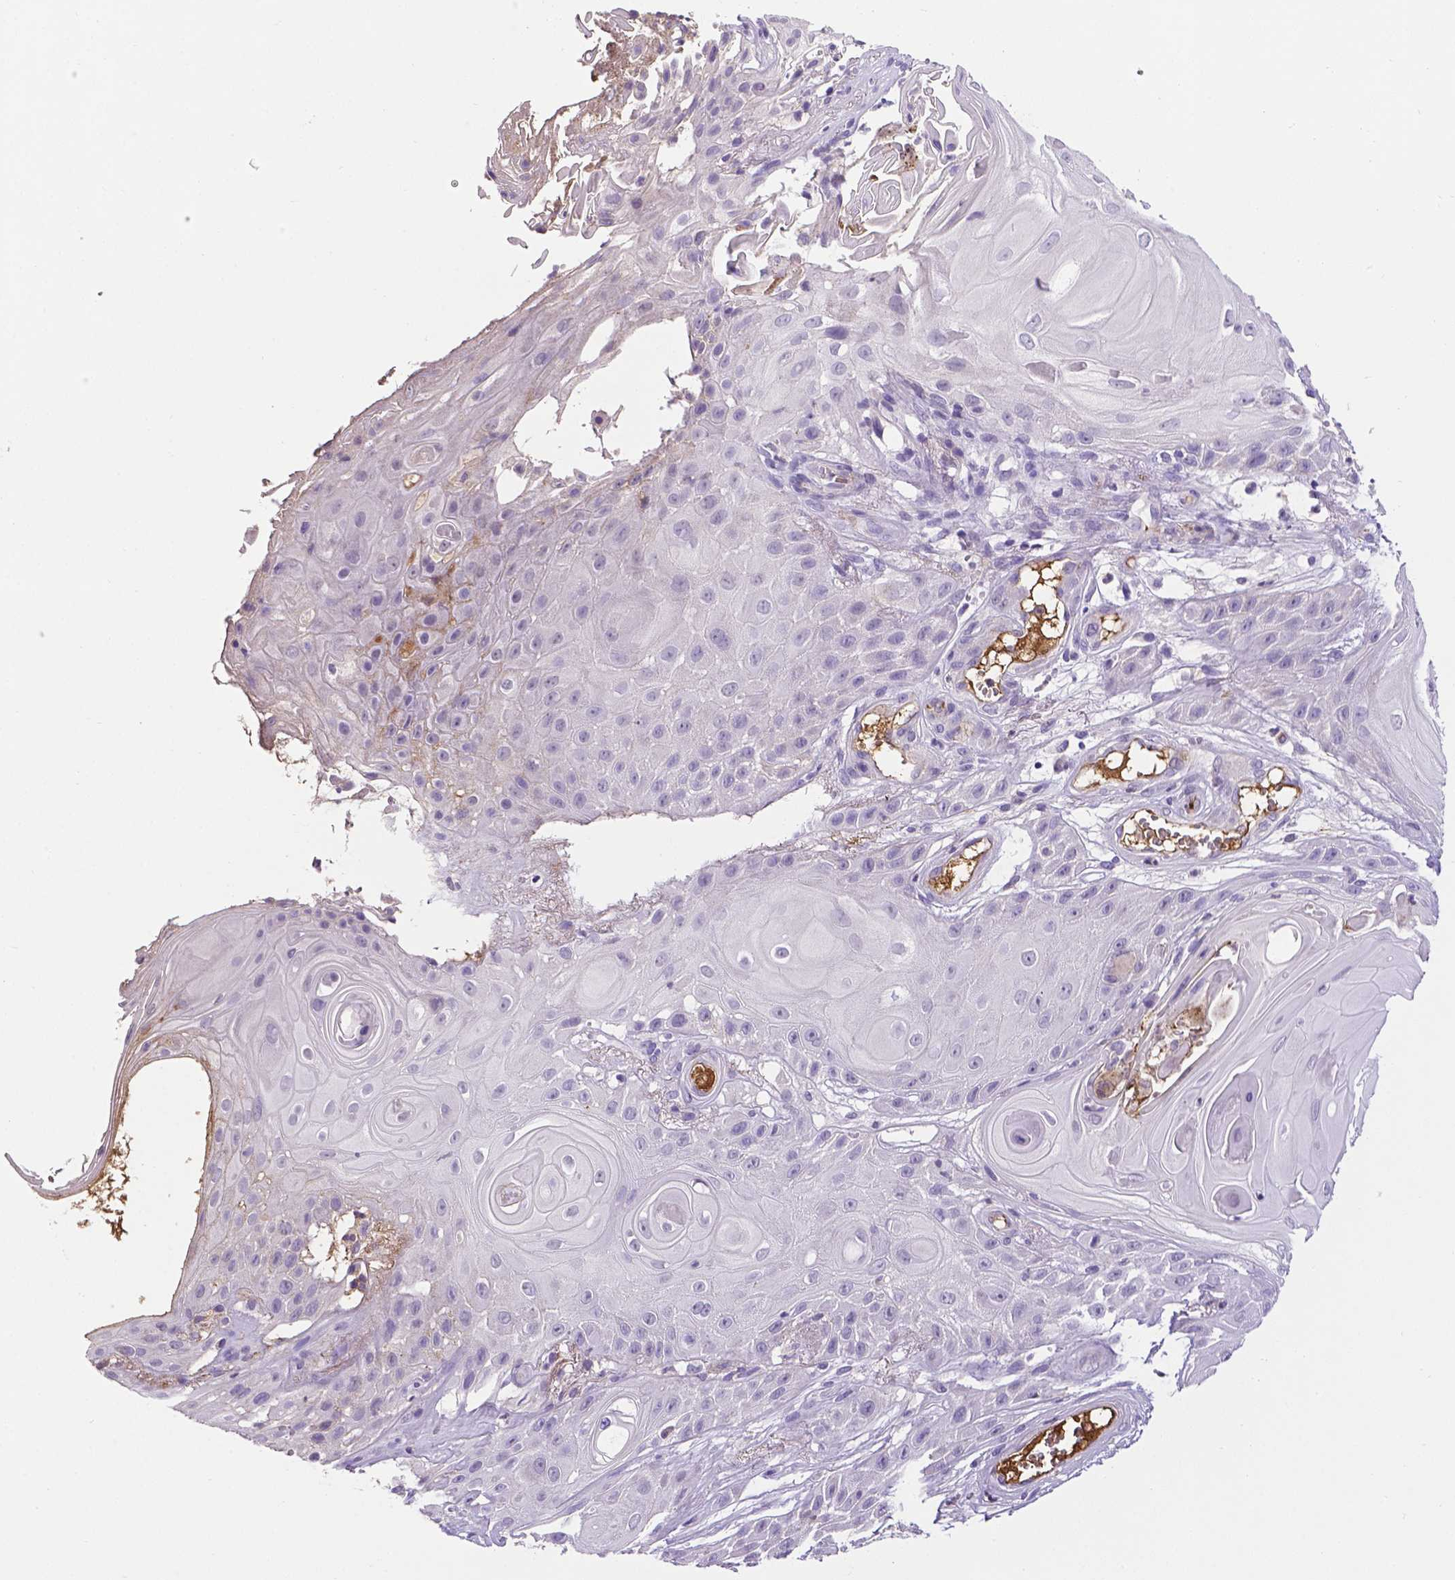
{"staining": {"intensity": "negative", "quantity": "none", "location": "none"}, "tissue": "skin cancer", "cell_type": "Tumor cells", "image_type": "cancer", "snomed": [{"axis": "morphology", "description": "Squamous cell carcinoma, NOS"}, {"axis": "topography", "description": "Skin"}], "caption": "Tumor cells are negative for protein expression in human skin cancer. Nuclei are stained in blue.", "gene": "APOE", "patient": {"sex": "male", "age": 62}}